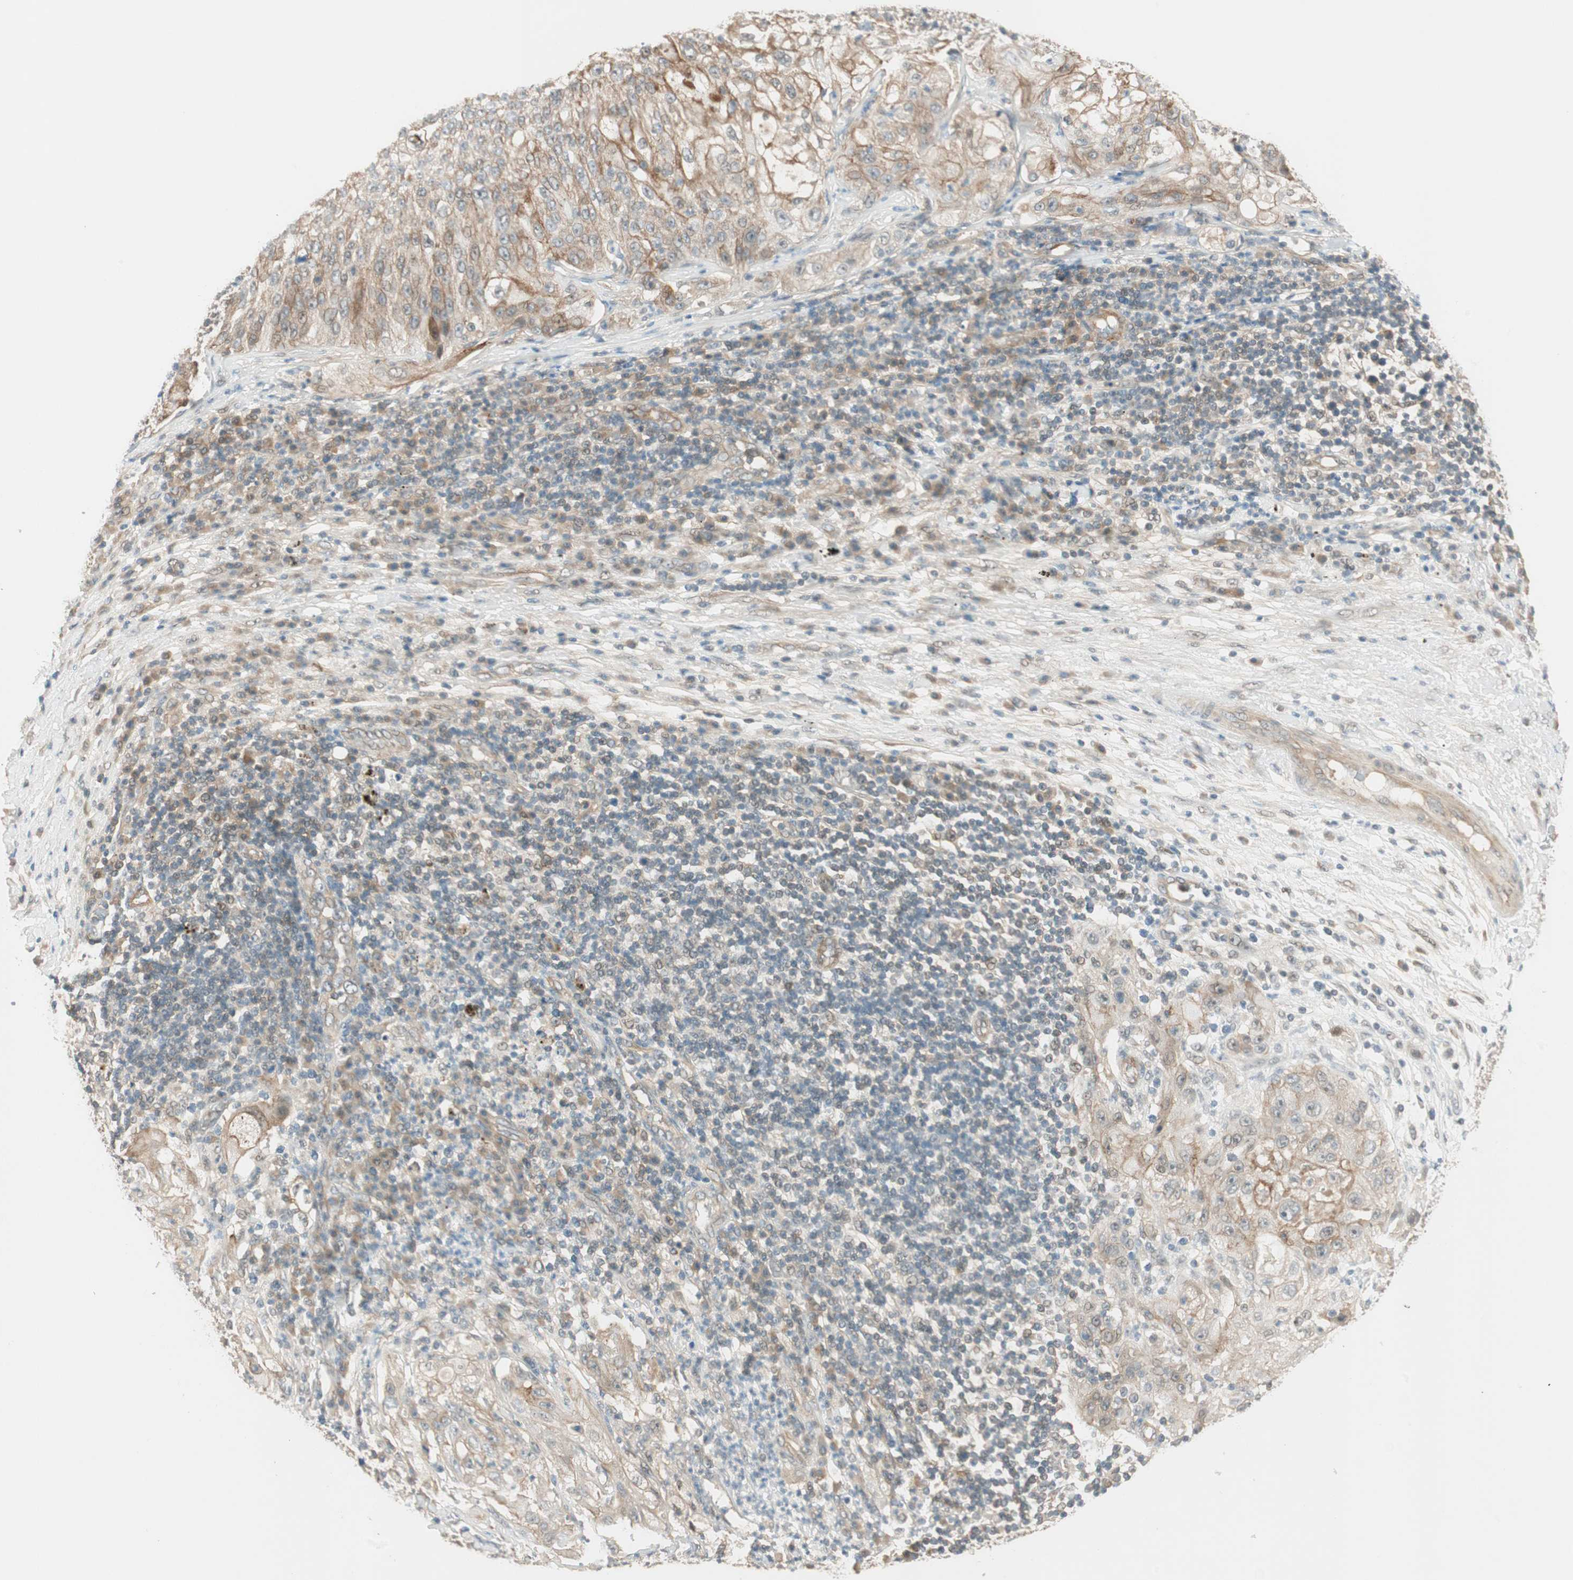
{"staining": {"intensity": "moderate", "quantity": ">75%", "location": "cytoplasmic/membranous"}, "tissue": "lung cancer", "cell_type": "Tumor cells", "image_type": "cancer", "snomed": [{"axis": "morphology", "description": "Inflammation, NOS"}, {"axis": "morphology", "description": "Squamous cell carcinoma, NOS"}, {"axis": "topography", "description": "Lymph node"}, {"axis": "topography", "description": "Soft tissue"}, {"axis": "topography", "description": "Lung"}], "caption": "DAB (3,3'-diaminobenzidine) immunohistochemical staining of lung cancer (squamous cell carcinoma) demonstrates moderate cytoplasmic/membranous protein positivity in about >75% of tumor cells.", "gene": "PSMD8", "patient": {"sex": "male", "age": 66}}